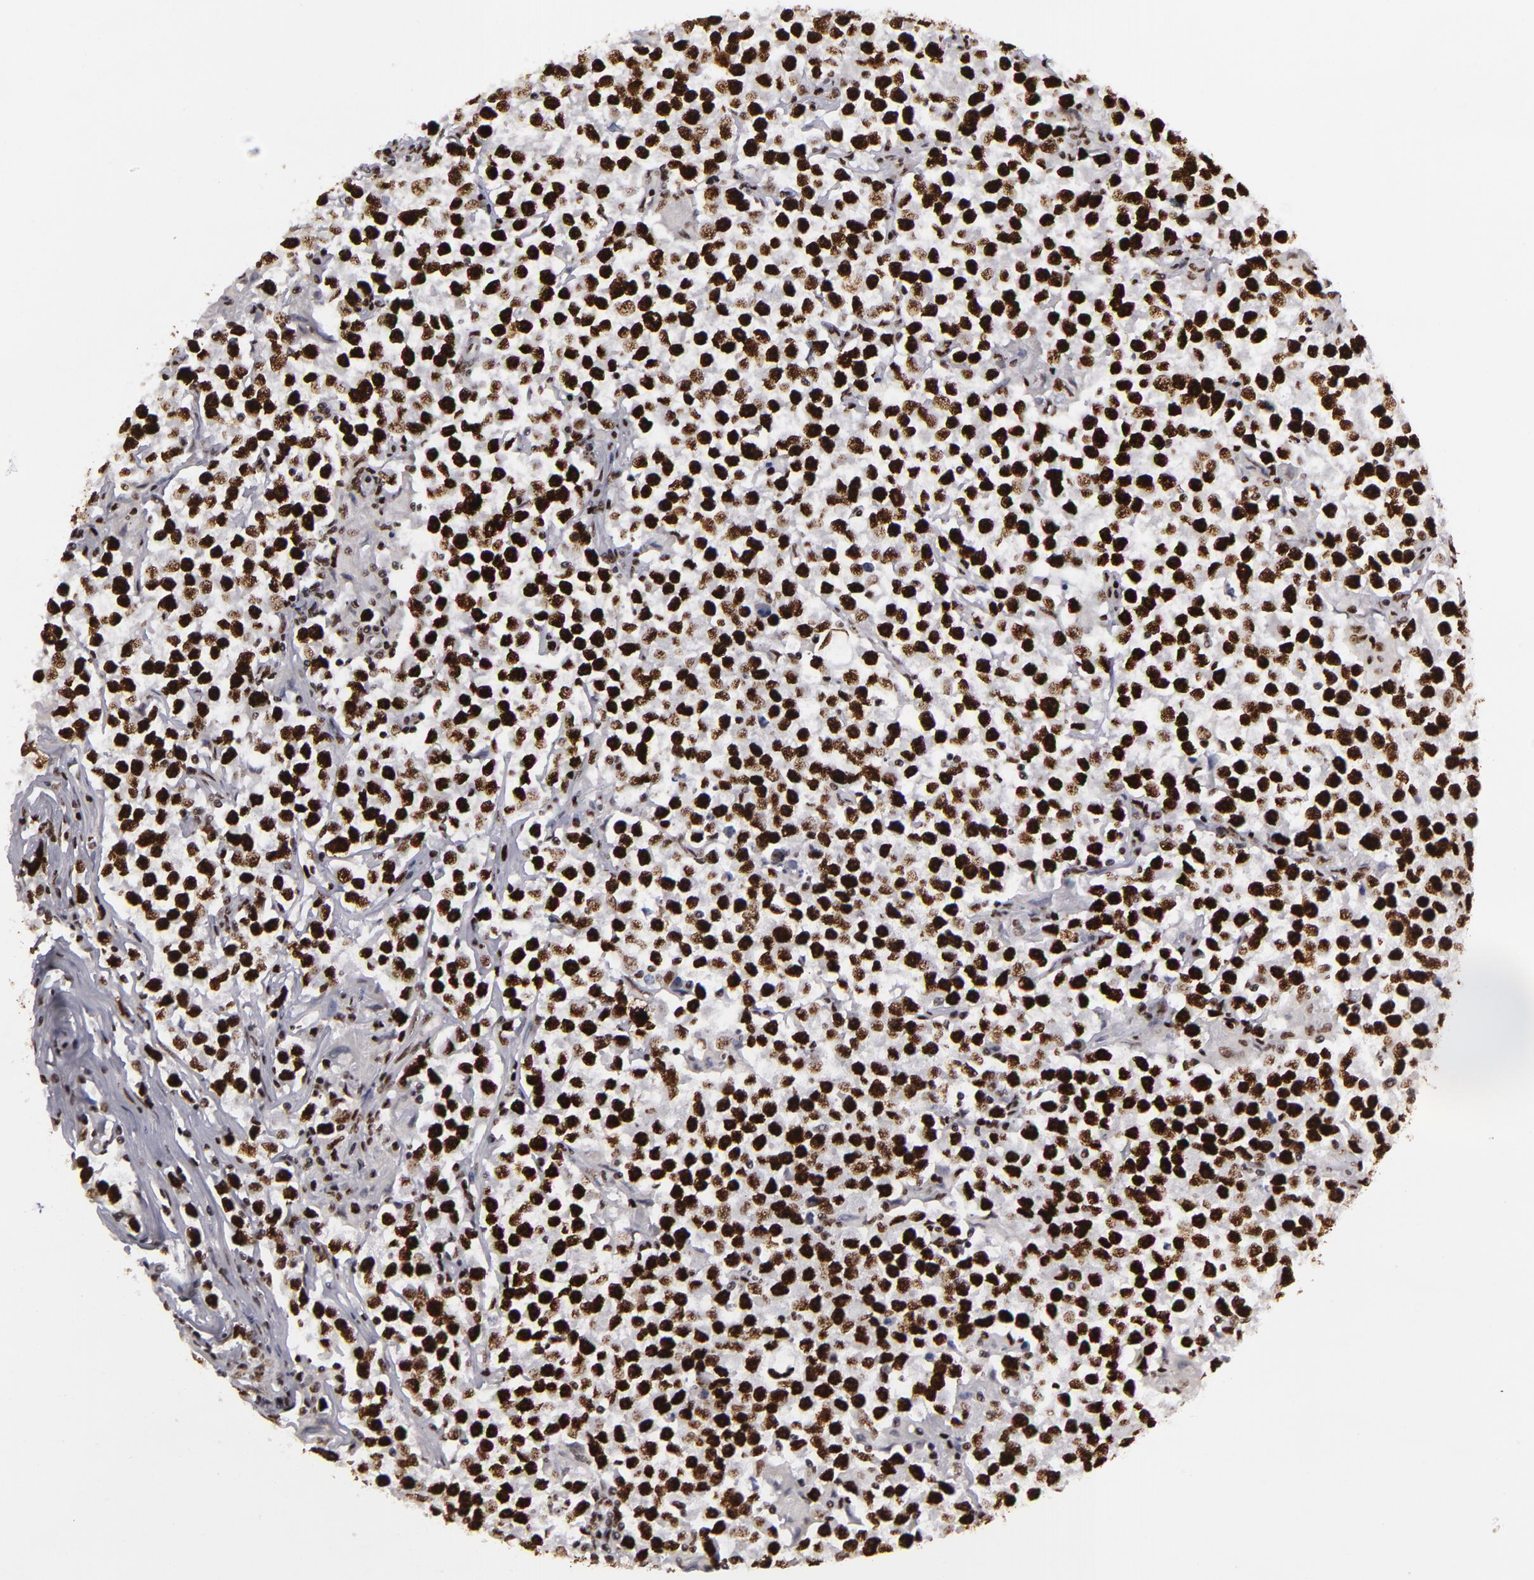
{"staining": {"intensity": "strong", "quantity": ">75%", "location": "nuclear"}, "tissue": "testis cancer", "cell_type": "Tumor cells", "image_type": "cancer", "snomed": [{"axis": "morphology", "description": "Seminoma, NOS"}, {"axis": "topography", "description": "Testis"}], "caption": "This photomicrograph reveals seminoma (testis) stained with IHC to label a protein in brown. The nuclear of tumor cells show strong positivity for the protein. Nuclei are counter-stained blue.", "gene": "SAFB", "patient": {"sex": "male", "age": 33}}